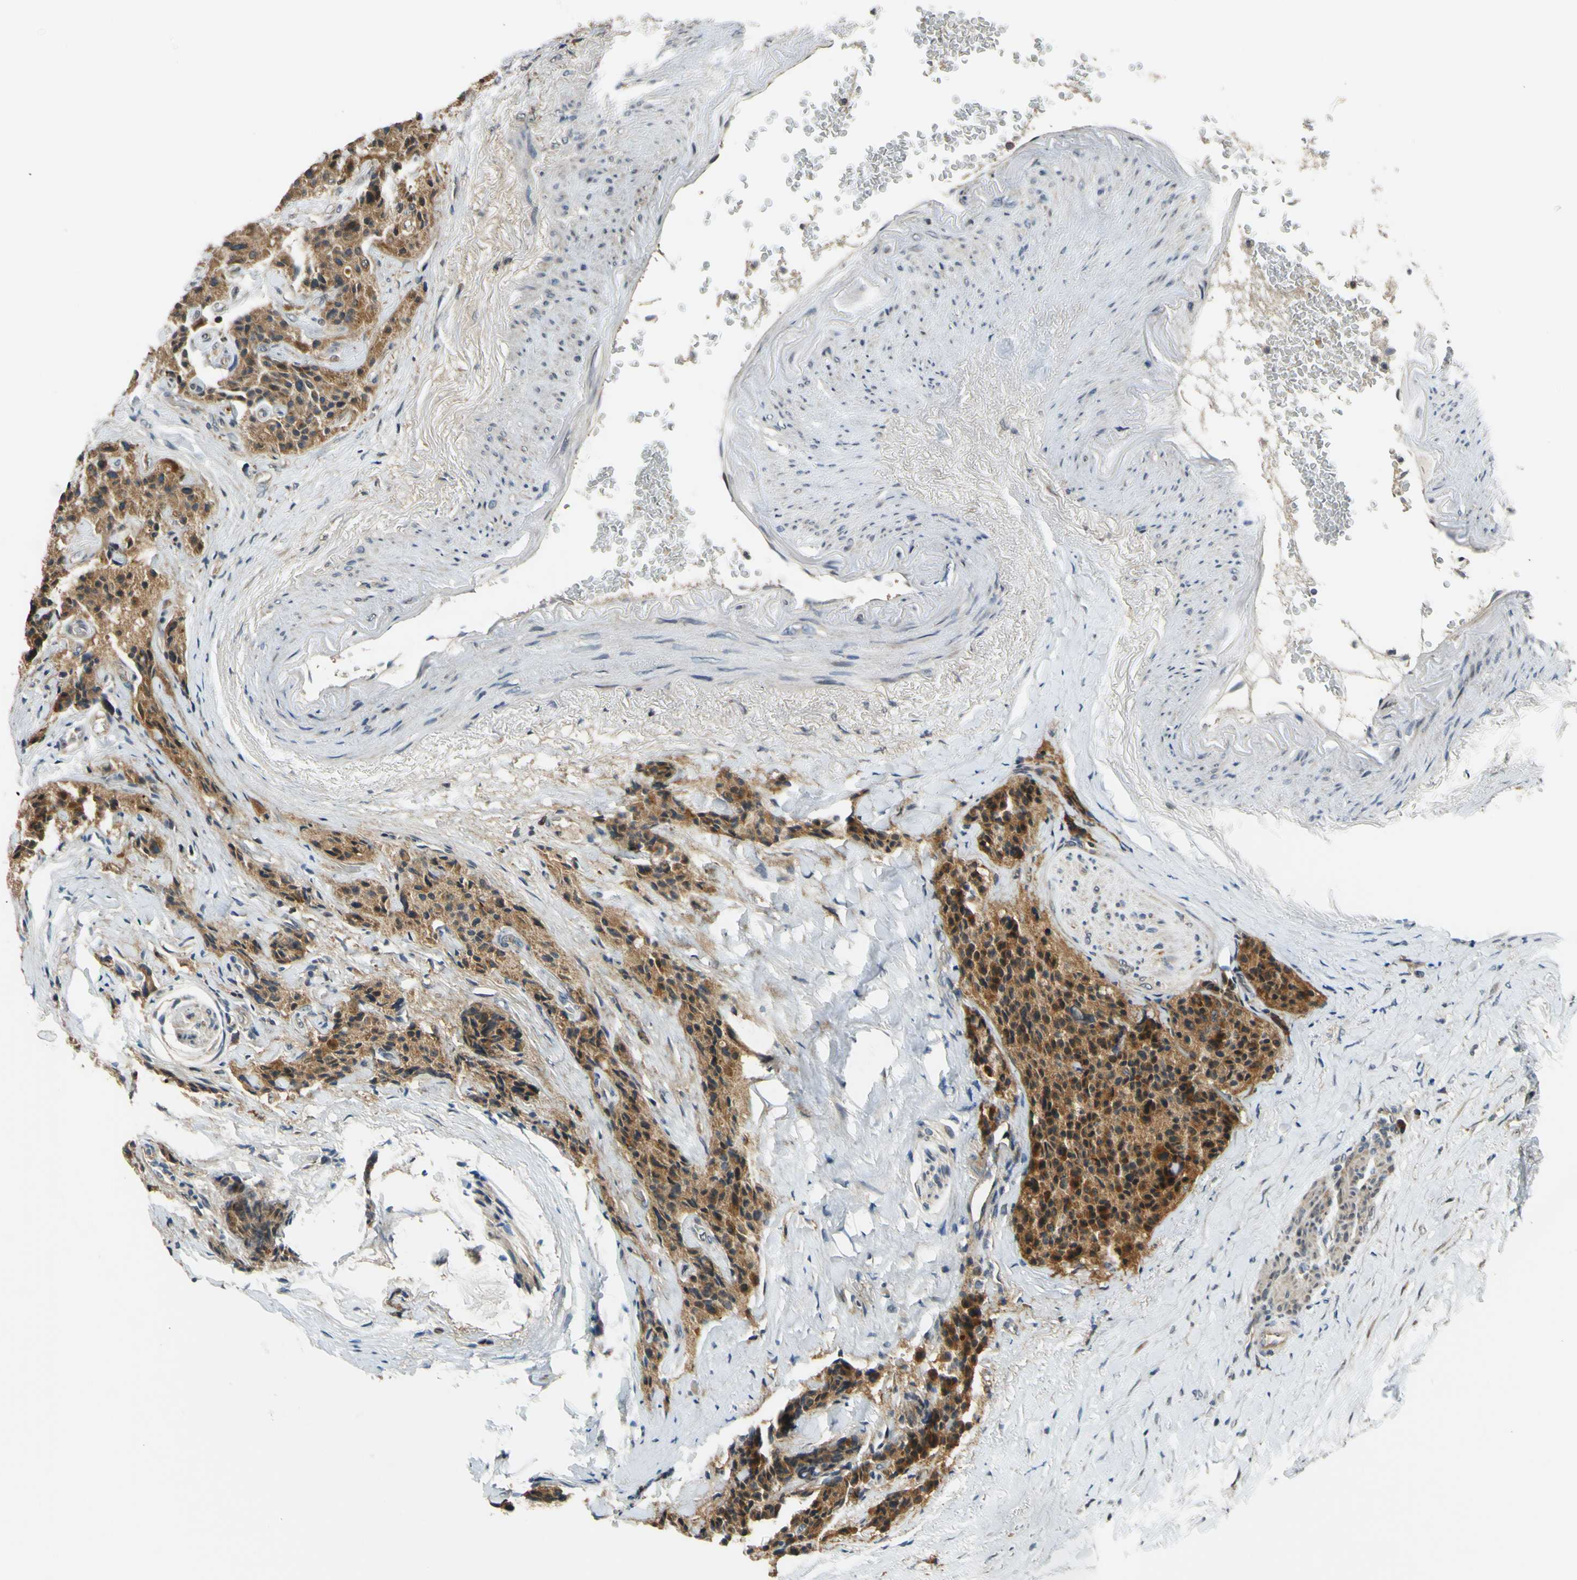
{"staining": {"intensity": "moderate", "quantity": ">75%", "location": "cytoplasmic/membranous"}, "tissue": "carcinoid", "cell_type": "Tumor cells", "image_type": "cancer", "snomed": [{"axis": "morphology", "description": "Carcinoid, malignant, NOS"}, {"axis": "topography", "description": "Colon"}], "caption": "About >75% of tumor cells in human carcinoid (malignant) reveal moderate cytoplasmic/membranous protein staining as visualized by brown immunohistochemical staining.", "gene": "ABCC8", "patient": {"sex": "female", "age": 61}}